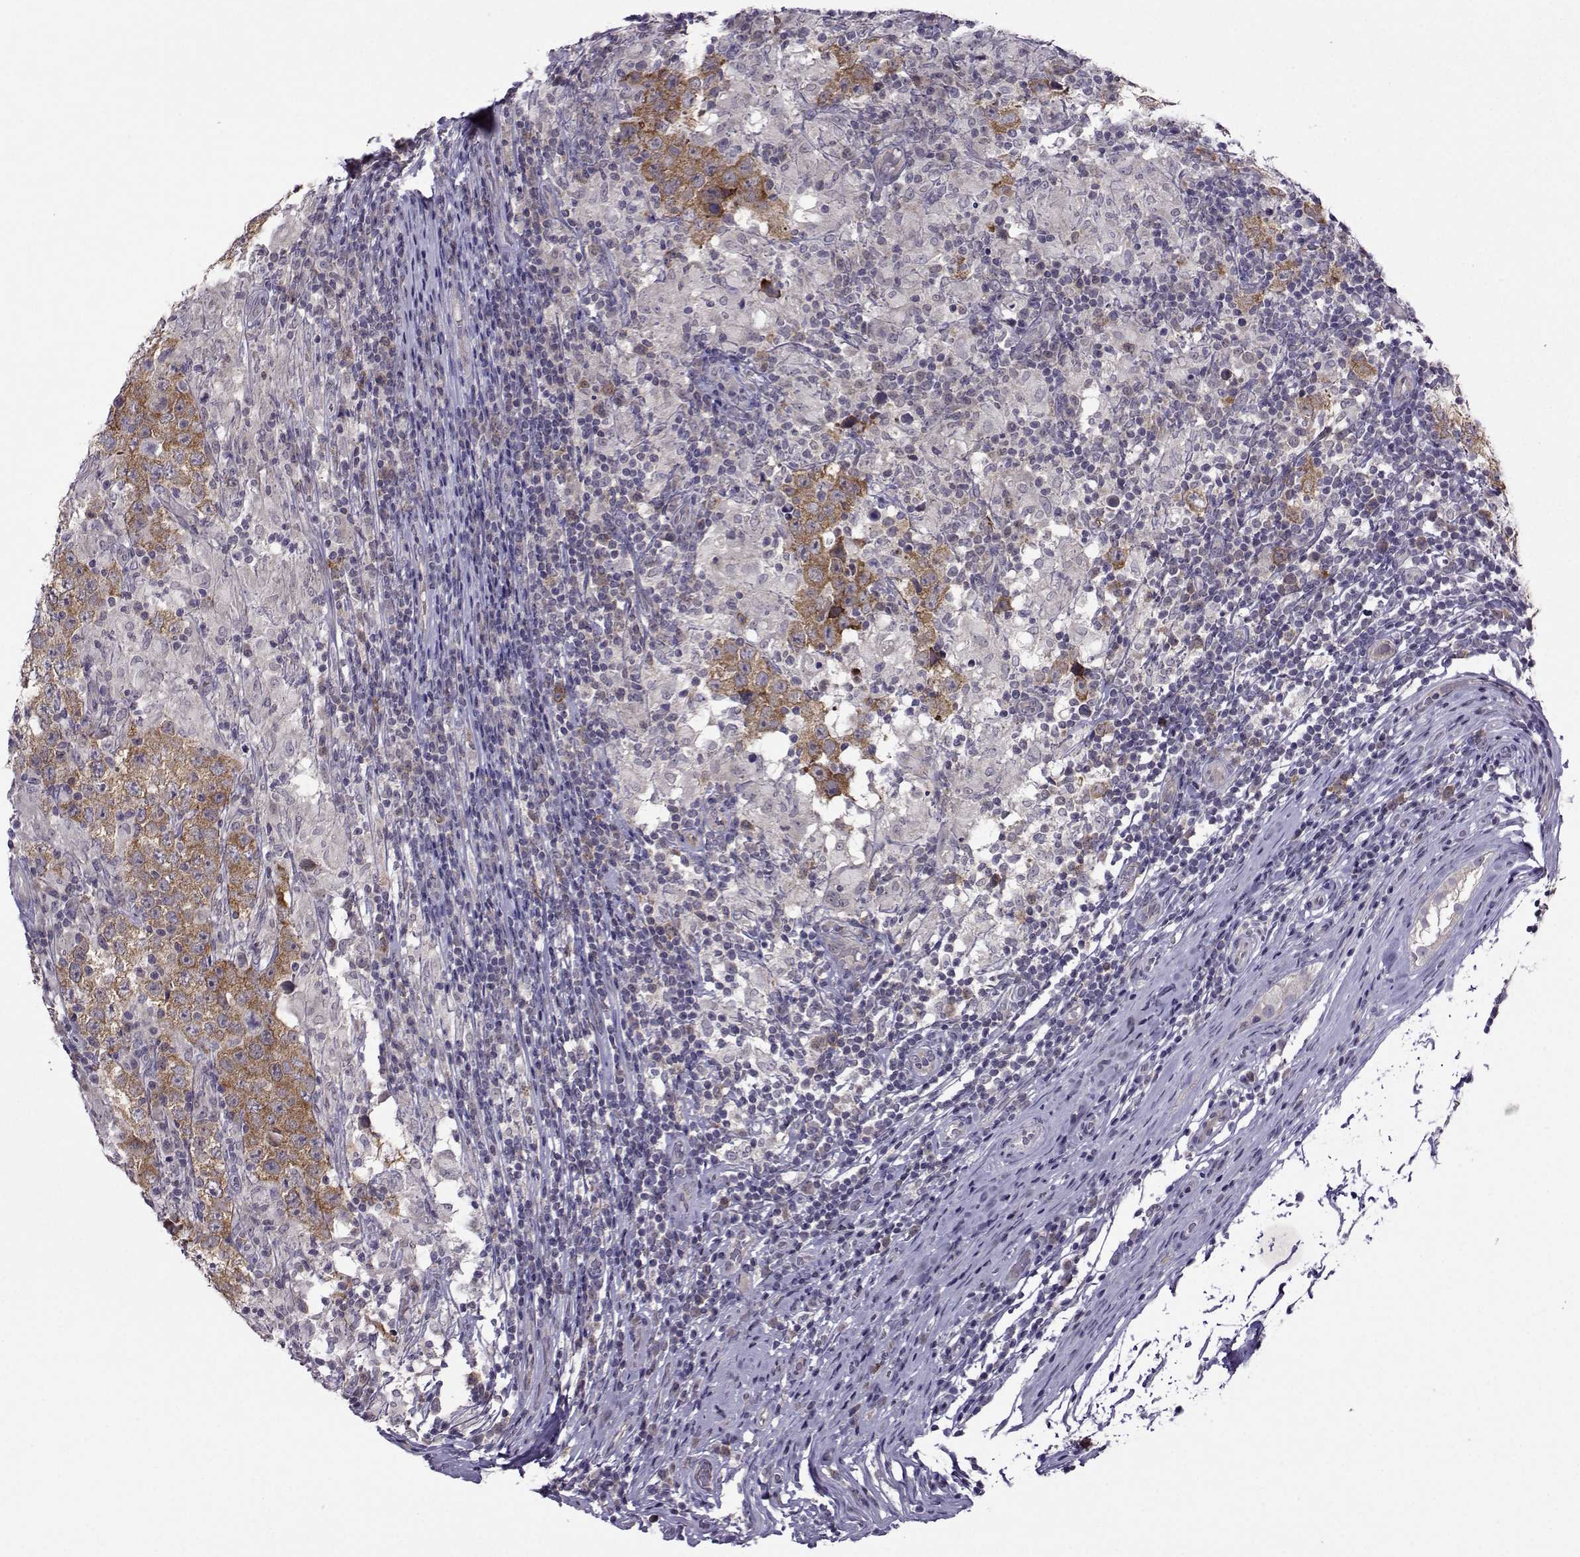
{"staining": {"intensity": "moderate", "quantity": "25%-75%", "location": "cytoplasmic/membranous"}, "tissue": "testis cancer", "cell_type": "Tumor cells", "image_type": "cancer", "snomed": [{"axis": "morphology", "description": "Seminoma, NOS"}, {"axis": "morphology", "description": "Carcinoma, Embryonal, NOS"}, {"axis": "topography", "description": "Testis"}], "caption": "This is a micrograph of immunohistochemistry staining of seminoma (testis), which shows moderate positivity in the cytoplasmic/membranous of tumor cells.", "gene": "DDX20", "patient": {"sex": "male", "age": 41}}